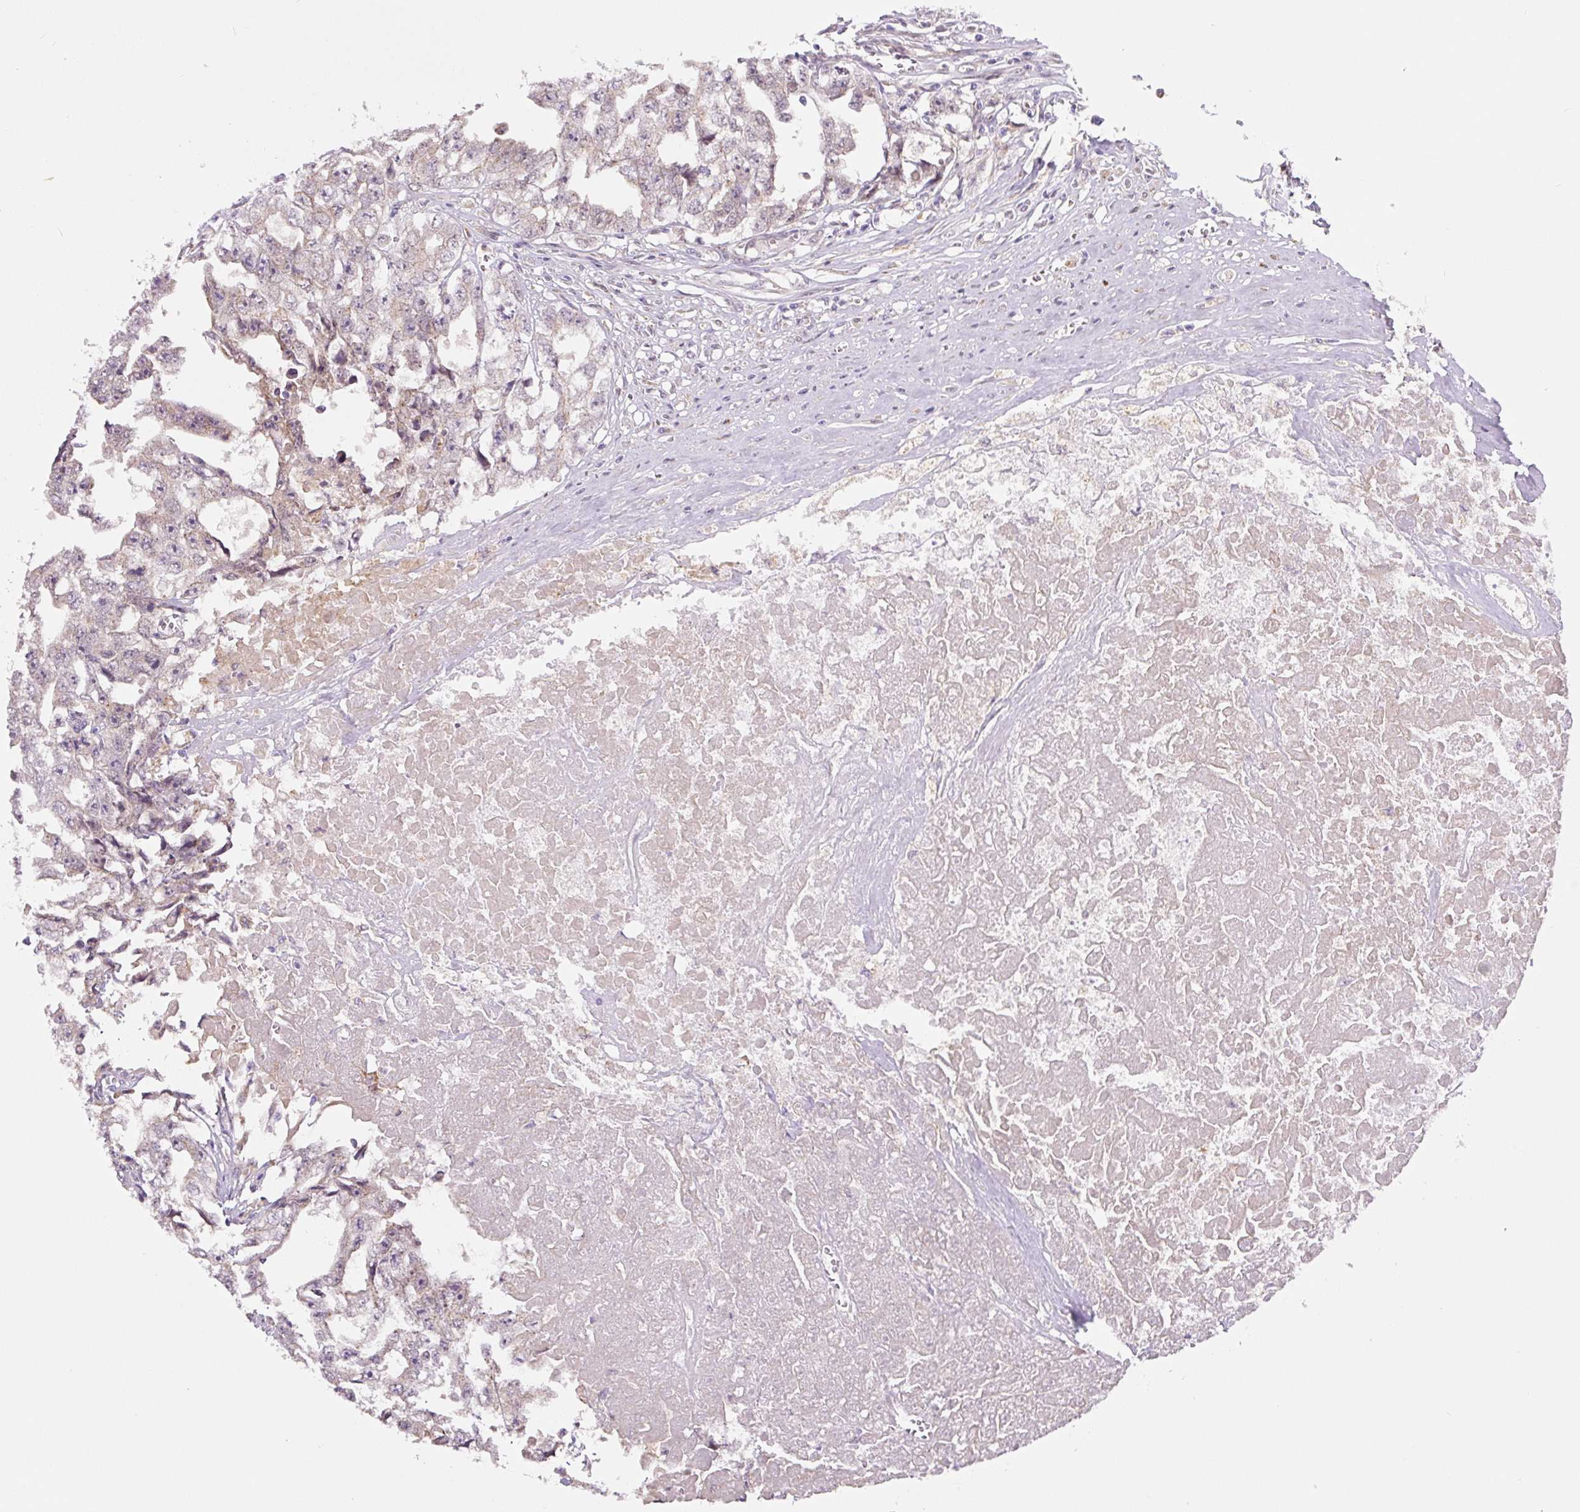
{"staining": {"intensity": "negative", "quantity": "none", "location": "none"}, "tissue": "testis cancer", "cell_type": "Tumor cells", "image_type": "cancer", "snomed": [{"axis": "morphology", "description": "Seminoma, NOS"}, {"axis": "morphology", "description": "Carcinoma, Embryonal, NOS"}, {"axis": "topography", "description": "Testis"}], "caption": "Tumor cells show no significant positivity in testis cancer (seminoma). Nuclei are stained in blue.", "gene": "ASRGL1", "patient": {"sex": "male", "age": 43}}